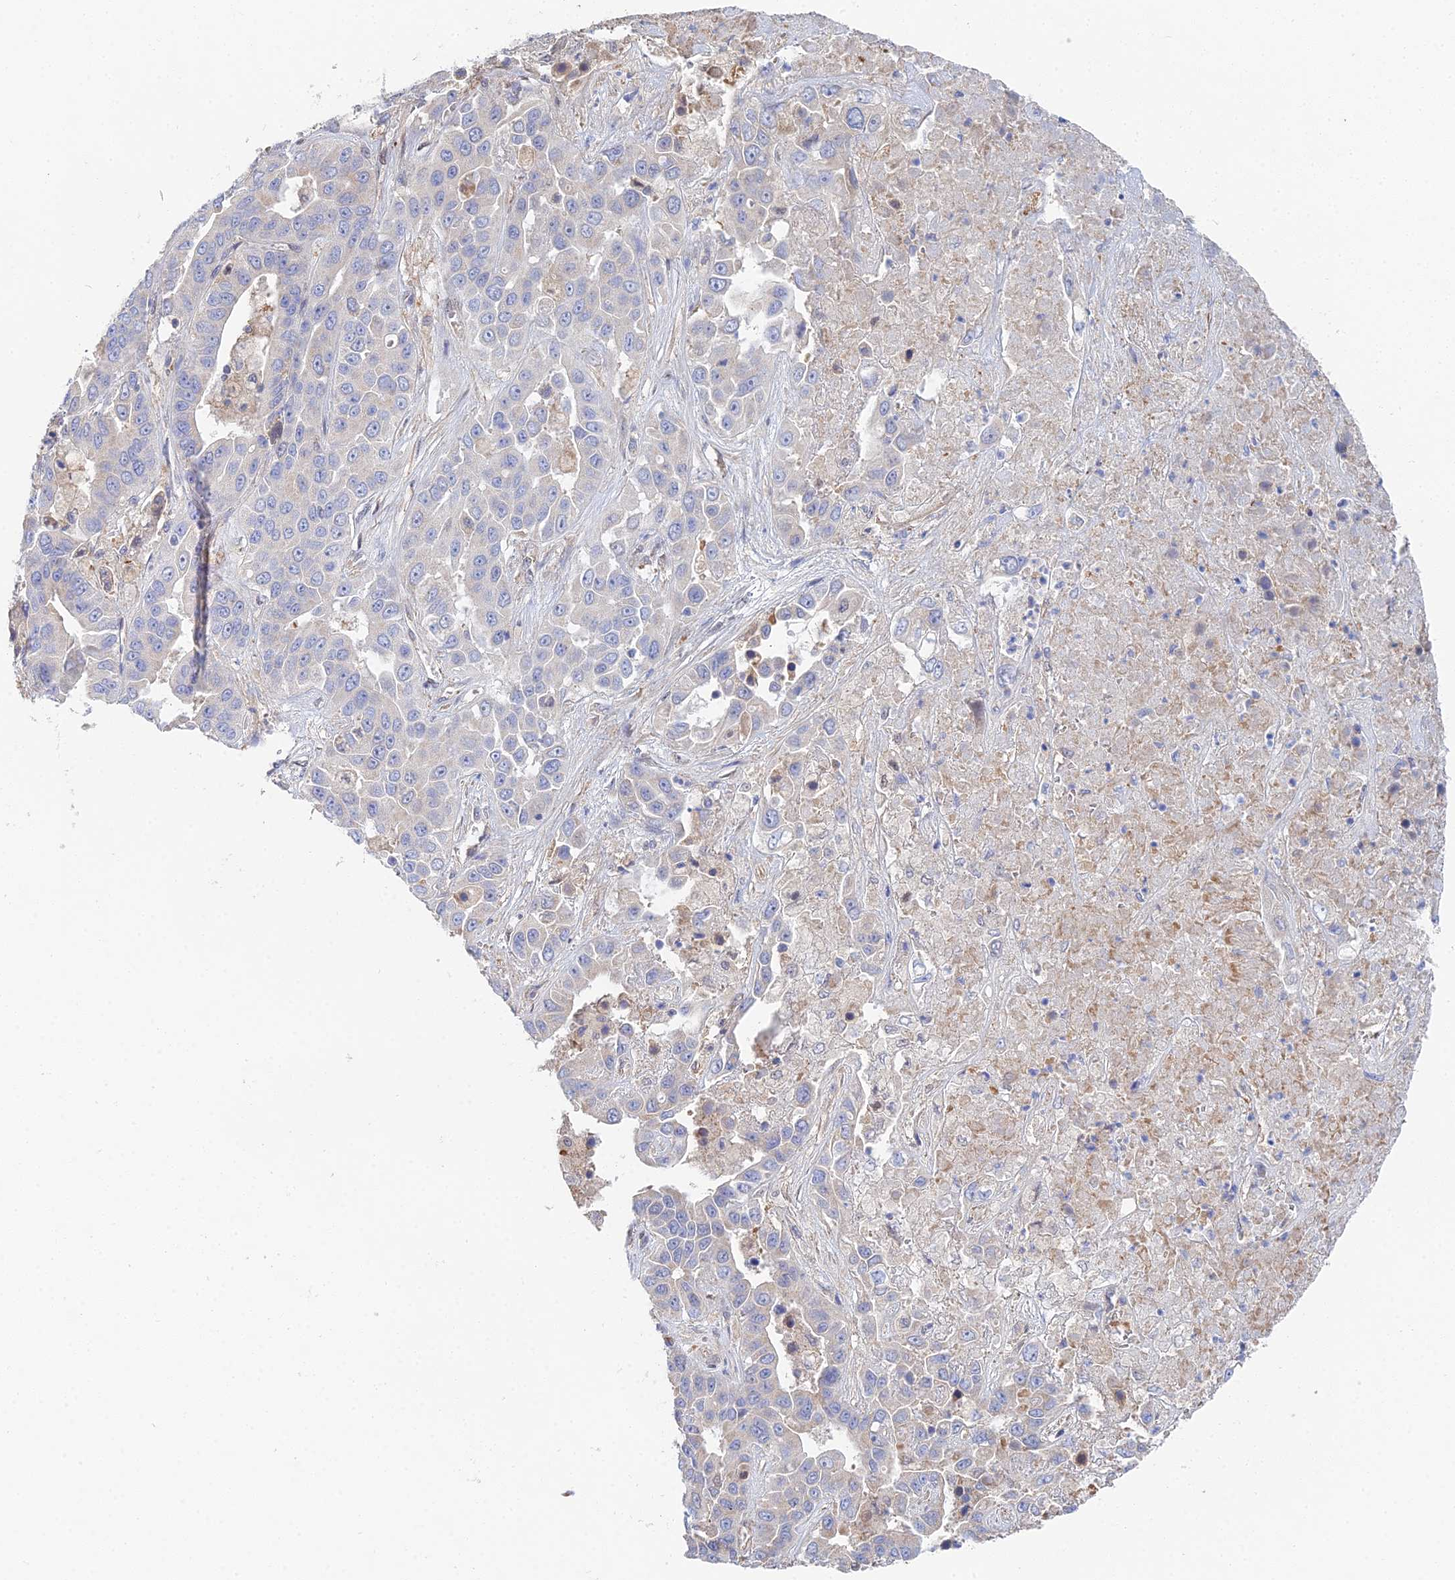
{"staining": {"intensity": "negative", "quantity": "none", "location": "none"}, "tissue": "liver cancer", "cell_type": "Tumor cells", "image_type": "cancer", "snomed": [{"axis": "morphology", "description": "Cholangiocarcinoma"}, {"axis": "topography", "description": "Liver"}], "caption": "DAB immunohistochemical staining of human liver cancer displays no significant expression in tumor cells.", "gene": "DNAH14", "patient": {"sex": "female", "age": 52}}